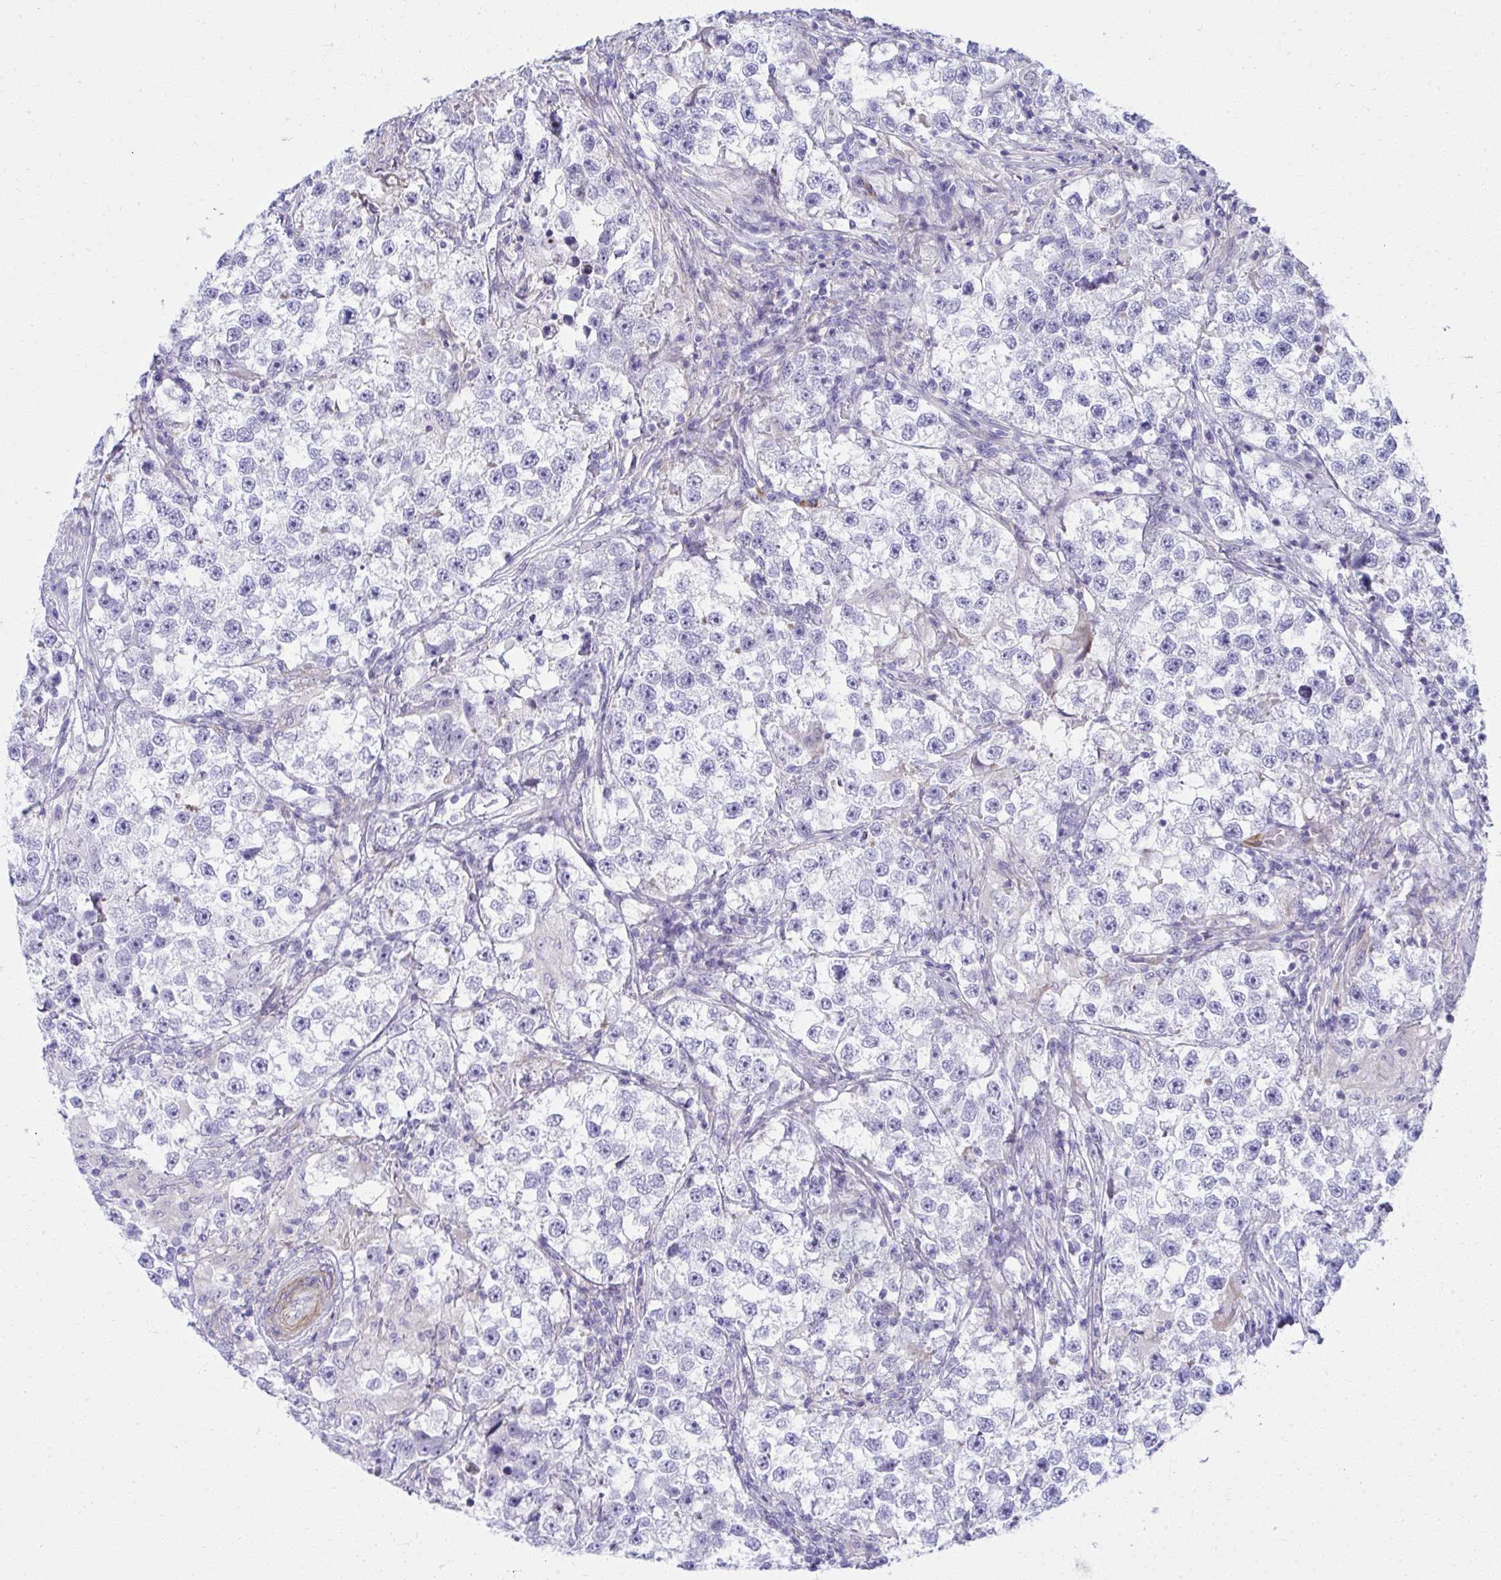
{"staining": {"intensity": "negative", "quantity": "none", "location": "none"}, "tissue": "testis cancer", "cell_type": "Tumor cells", "image_type": "cancer", "snomed": [{"axis": "morphology", "description": "Seminoma, NOS"}, {"axis": "topography", "description": "Testis"}], "caption": "Immunohistochemistry (IHC) of testis cancer displays no expression in tumor cells.", "gene": "PUS7L", "patient": {"sex": "male", "age": 46}}